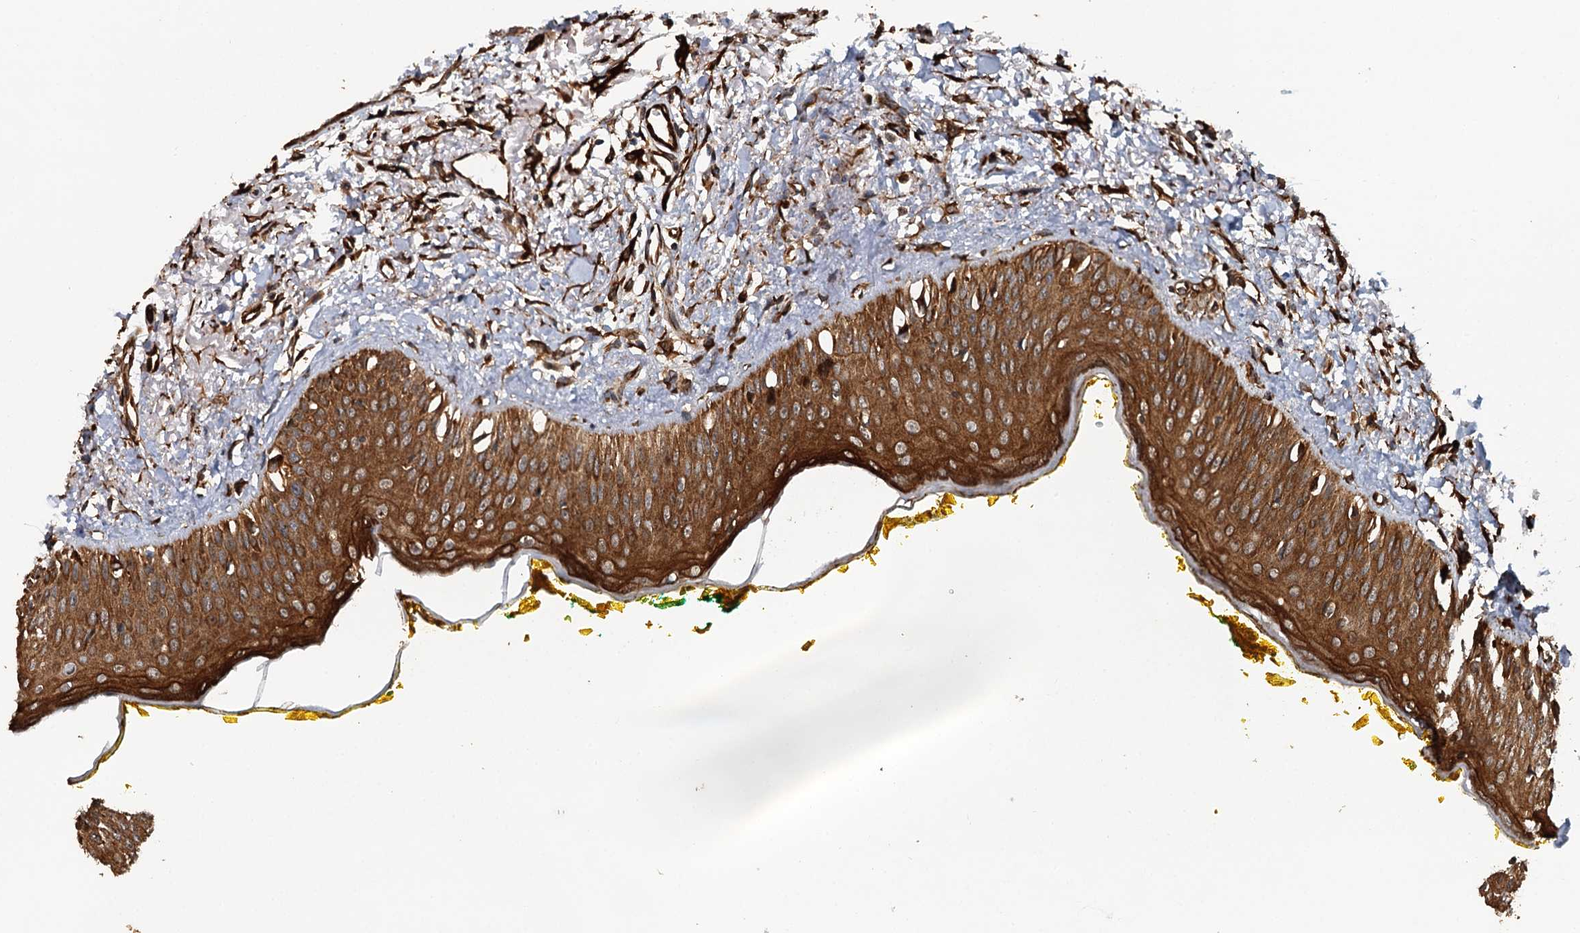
{"staining": {"intensity": "strong", "quantity": ">75%", "location": "cytoplasmic/membranous"}, "tissue": "oral mucosa", "cell_type": "Squamous epithelial cells", "image_type": "normal", "snomed": [{"axis": "morphology", "description": "Normal tissue, NOS"}, {"axis": "topography", "description": "Oral tissue"}], "caption": "Immunohistochemical staining of normal human oral mucosa exhibits >75% levels of strong cytoplasmic/membranous protein staining in approximately >75% of squamous epithelial cells. (DAB IHC with brightfield microscopy, high magnification).", "gene": "LRRK2", "patient": {"sex": "female", "age": 70}}